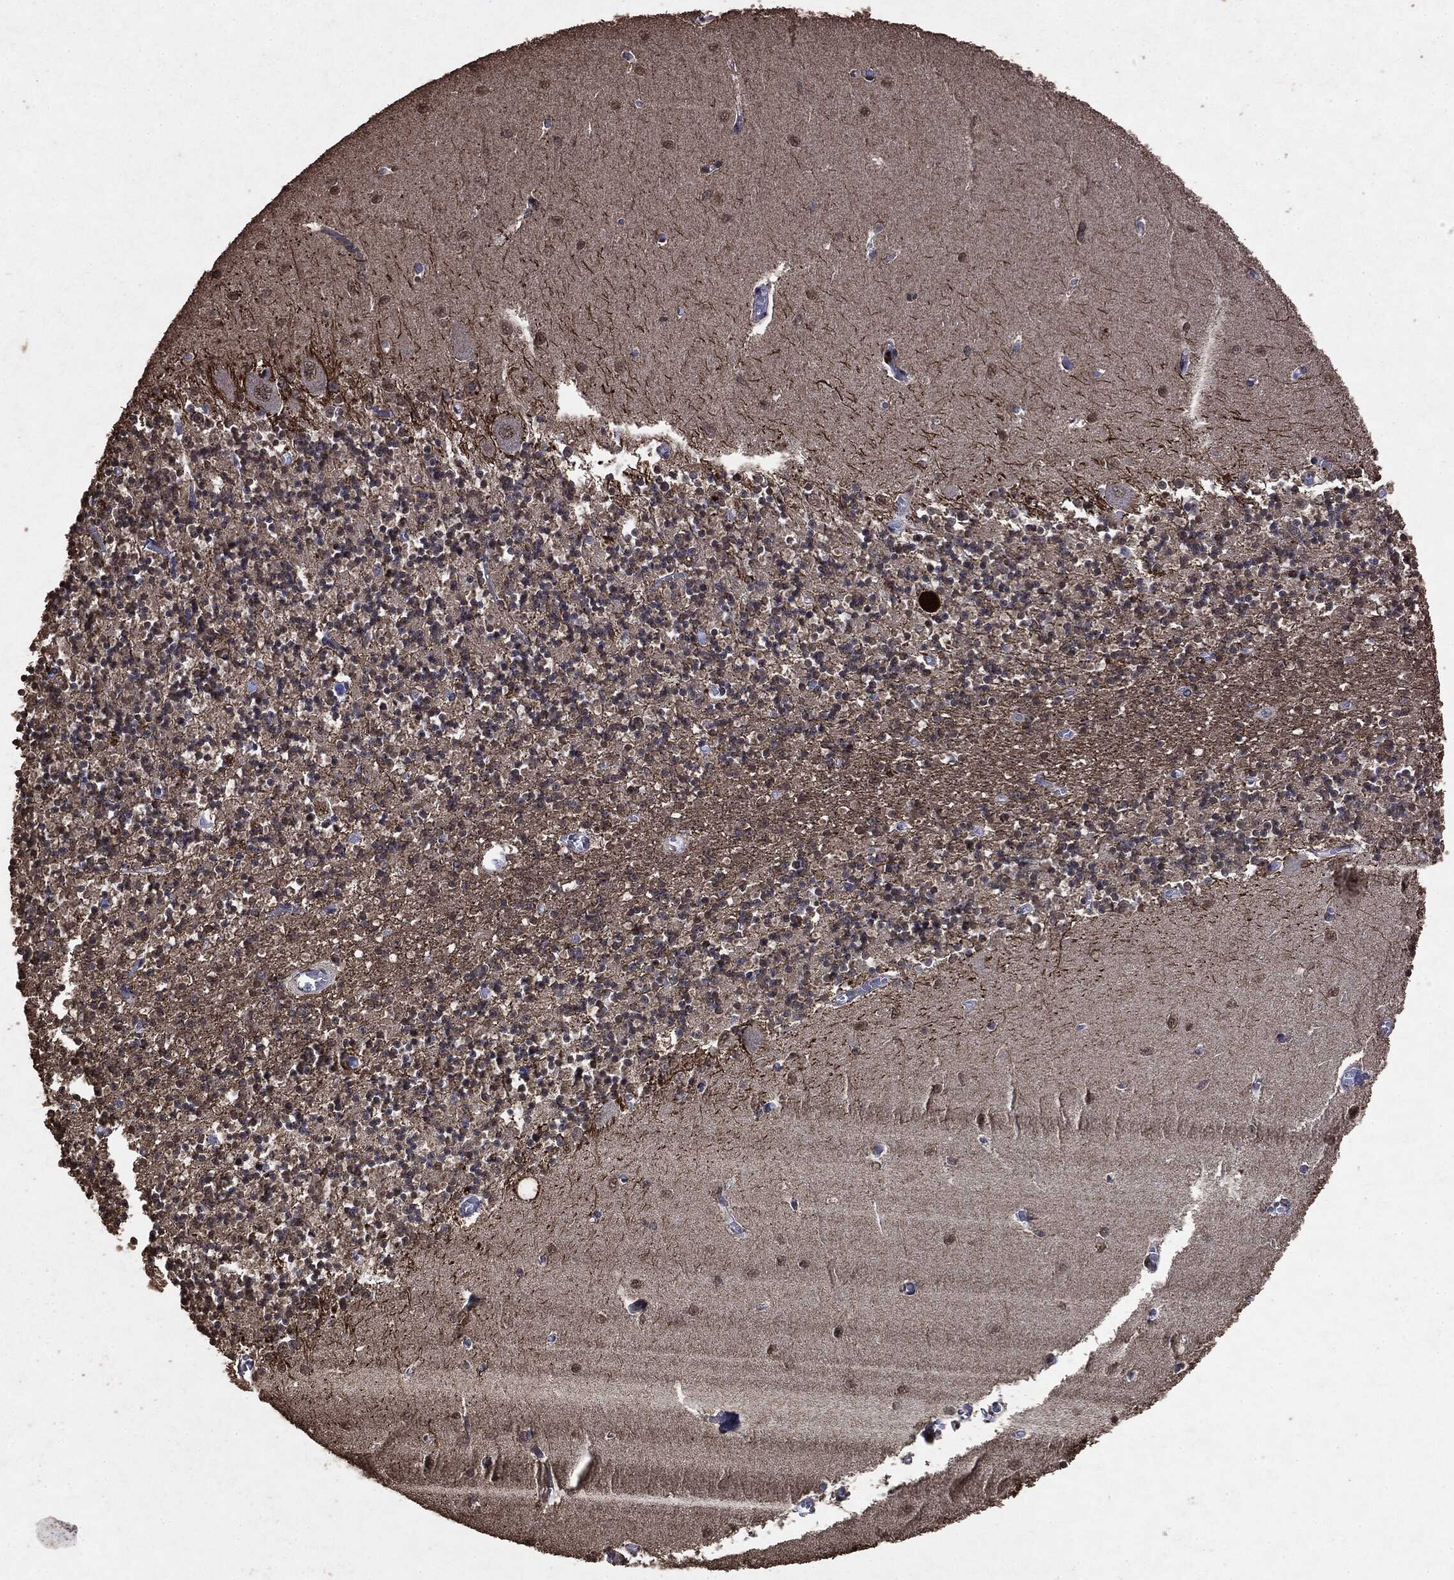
{"staining": {"intensity": "negative", "quantity": "none", "location": "none"}, "tissue": "cerebellum", "cell_type": "Cells in granular layer", "image_type": "normal", "snomed": [{"axis": "morphology", "description": "Normal tissue, NOS"}, {"axis": "topography", "description": "Cerebellum"}], "caption": "Photomicrograph shows no protein expression in cells in granular layer of unremarkable cerebellum. (DAB immunohistochemistry (IHC), high magnification).", "gene": "RAD18", "patient": {"sex": "female", "age": 64}}